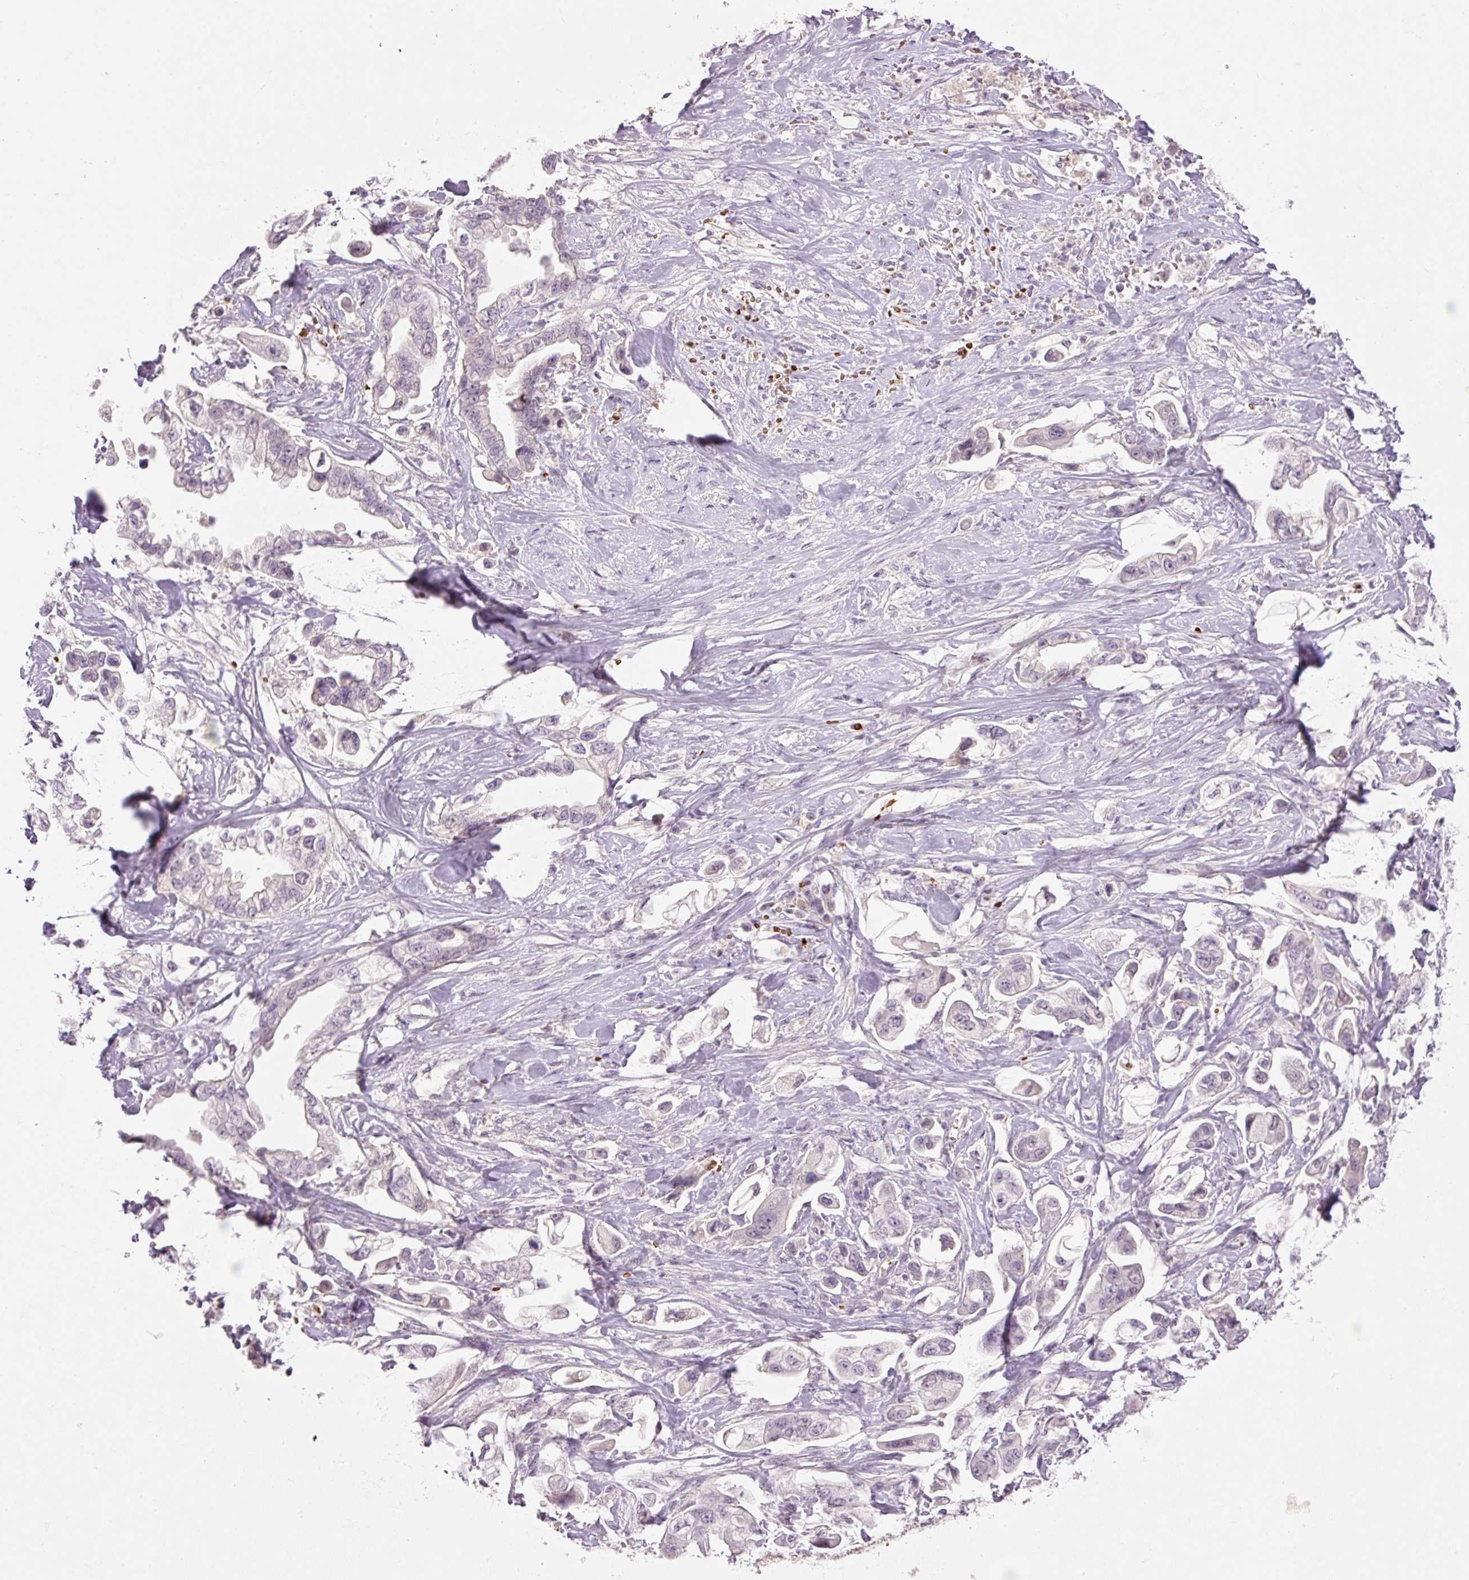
{"staining": {"intensity": "negative", "quantity": "none", "location": "none"}, "tissue": "stomach cancer", "cell_type": "Tumor cells", "image_type": "cancer", "snomed": [{"axis": "morphology", "description": "Adenocarcinoma, NOS"}, {"axis": "topography", "description": "Stomach"}], "caption": "Immunohistochemistry image of stomach cancer (adenocarcinoma) stained for a protein (brown), which shows no expression in tumor cells.", "gene": "LY6G6D", "patient": {"sex": "male", "age": 62}}